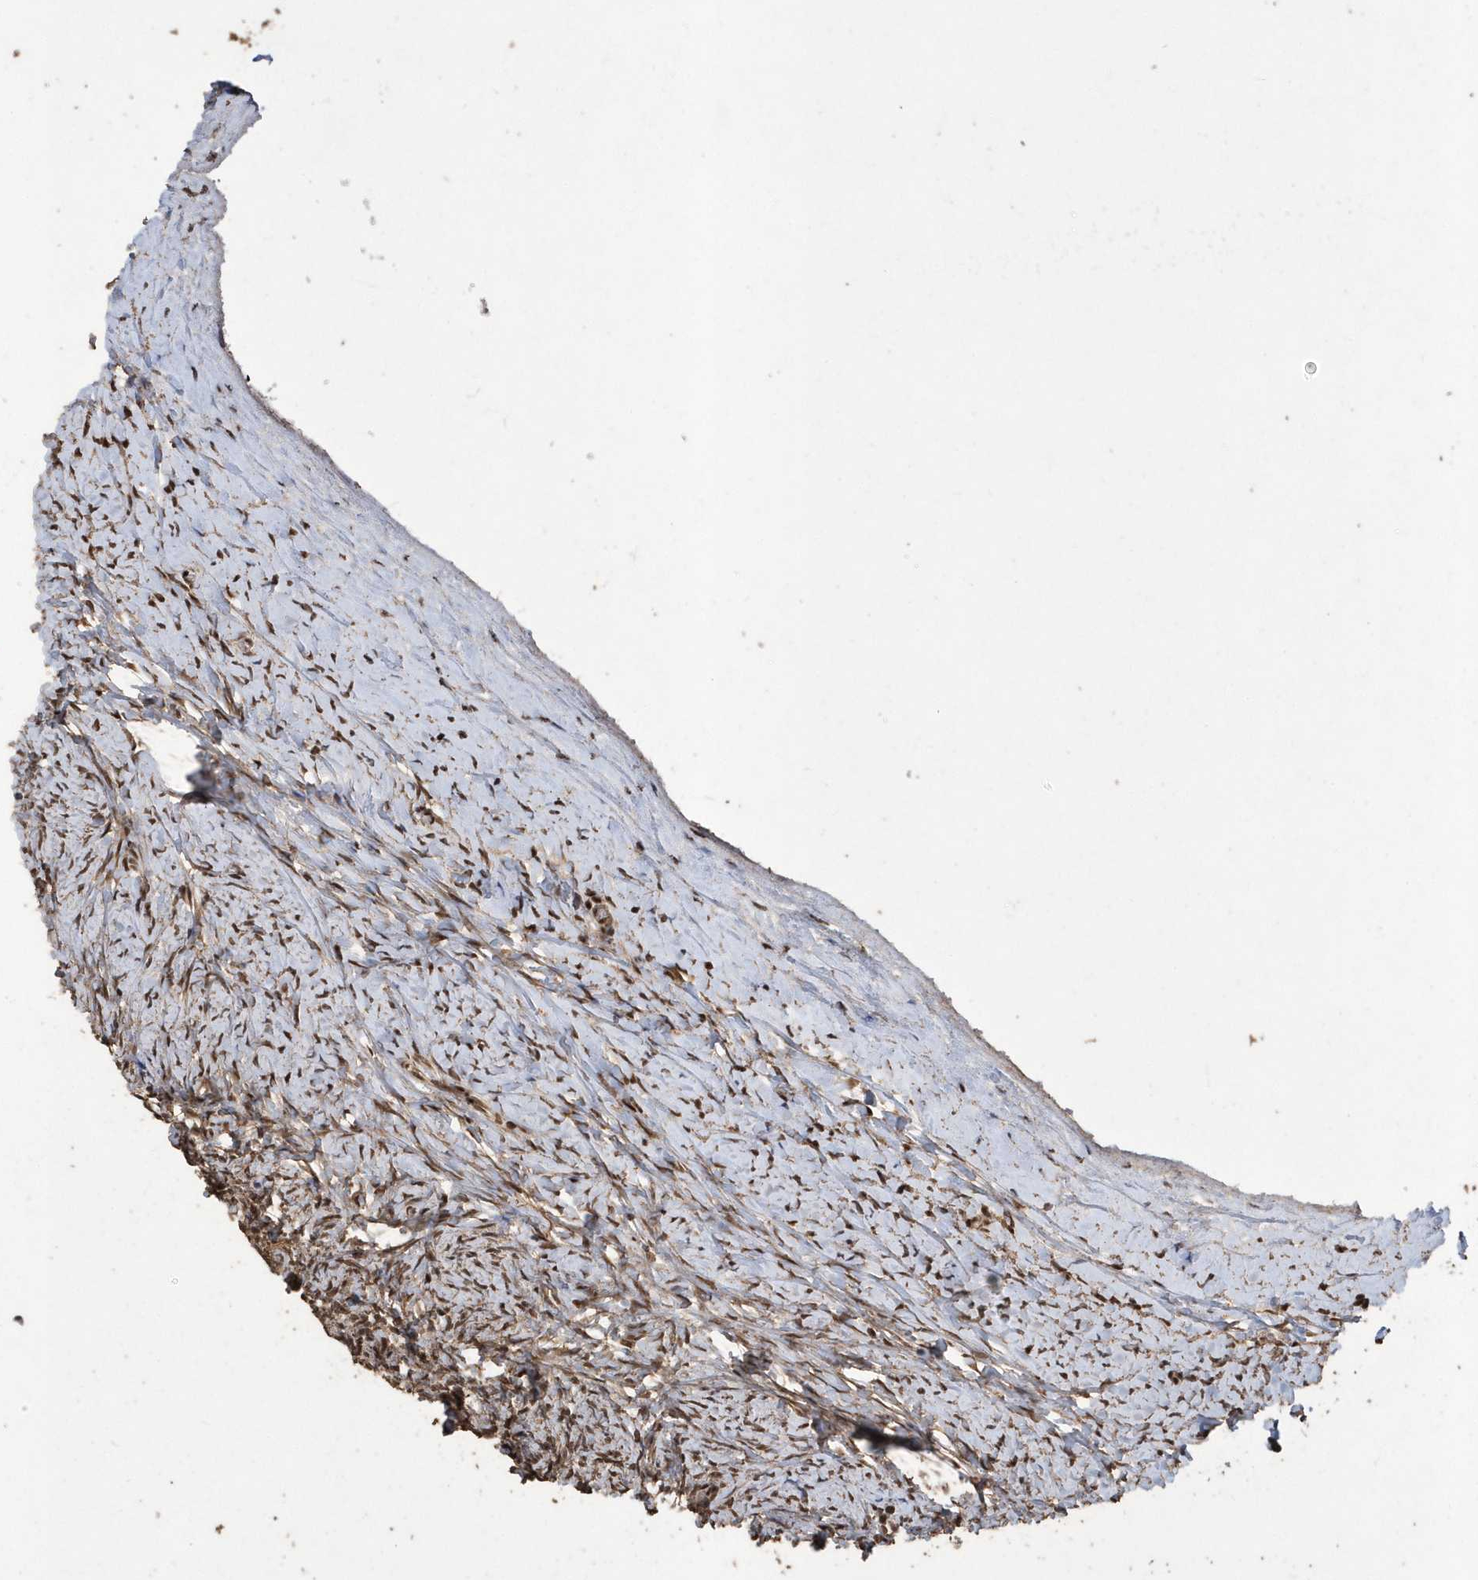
{"staining": {"intensity": "moderate", "quantity": ">75%", "location": "nuclear"}, "tissue": "ovary", "cell_type": "Ovarian stroma cells", "image_type": "normal", "snomed": [{"axis": "morphology", "description": "Normal tissue, NOS"}, {"axis": "morphology", "description": "Developmental malformation"}, {"axis": "topography", "description": "Ovary"}], "caption": "IHC histopathology image of normal ovary stained for a protein (brown), which reveals medium levels of moderate nuclear positivity in approximately >75% of ovarian stroma cells.", "gene": "INTS12", "patient": {"sex": "female", "age": 39}}